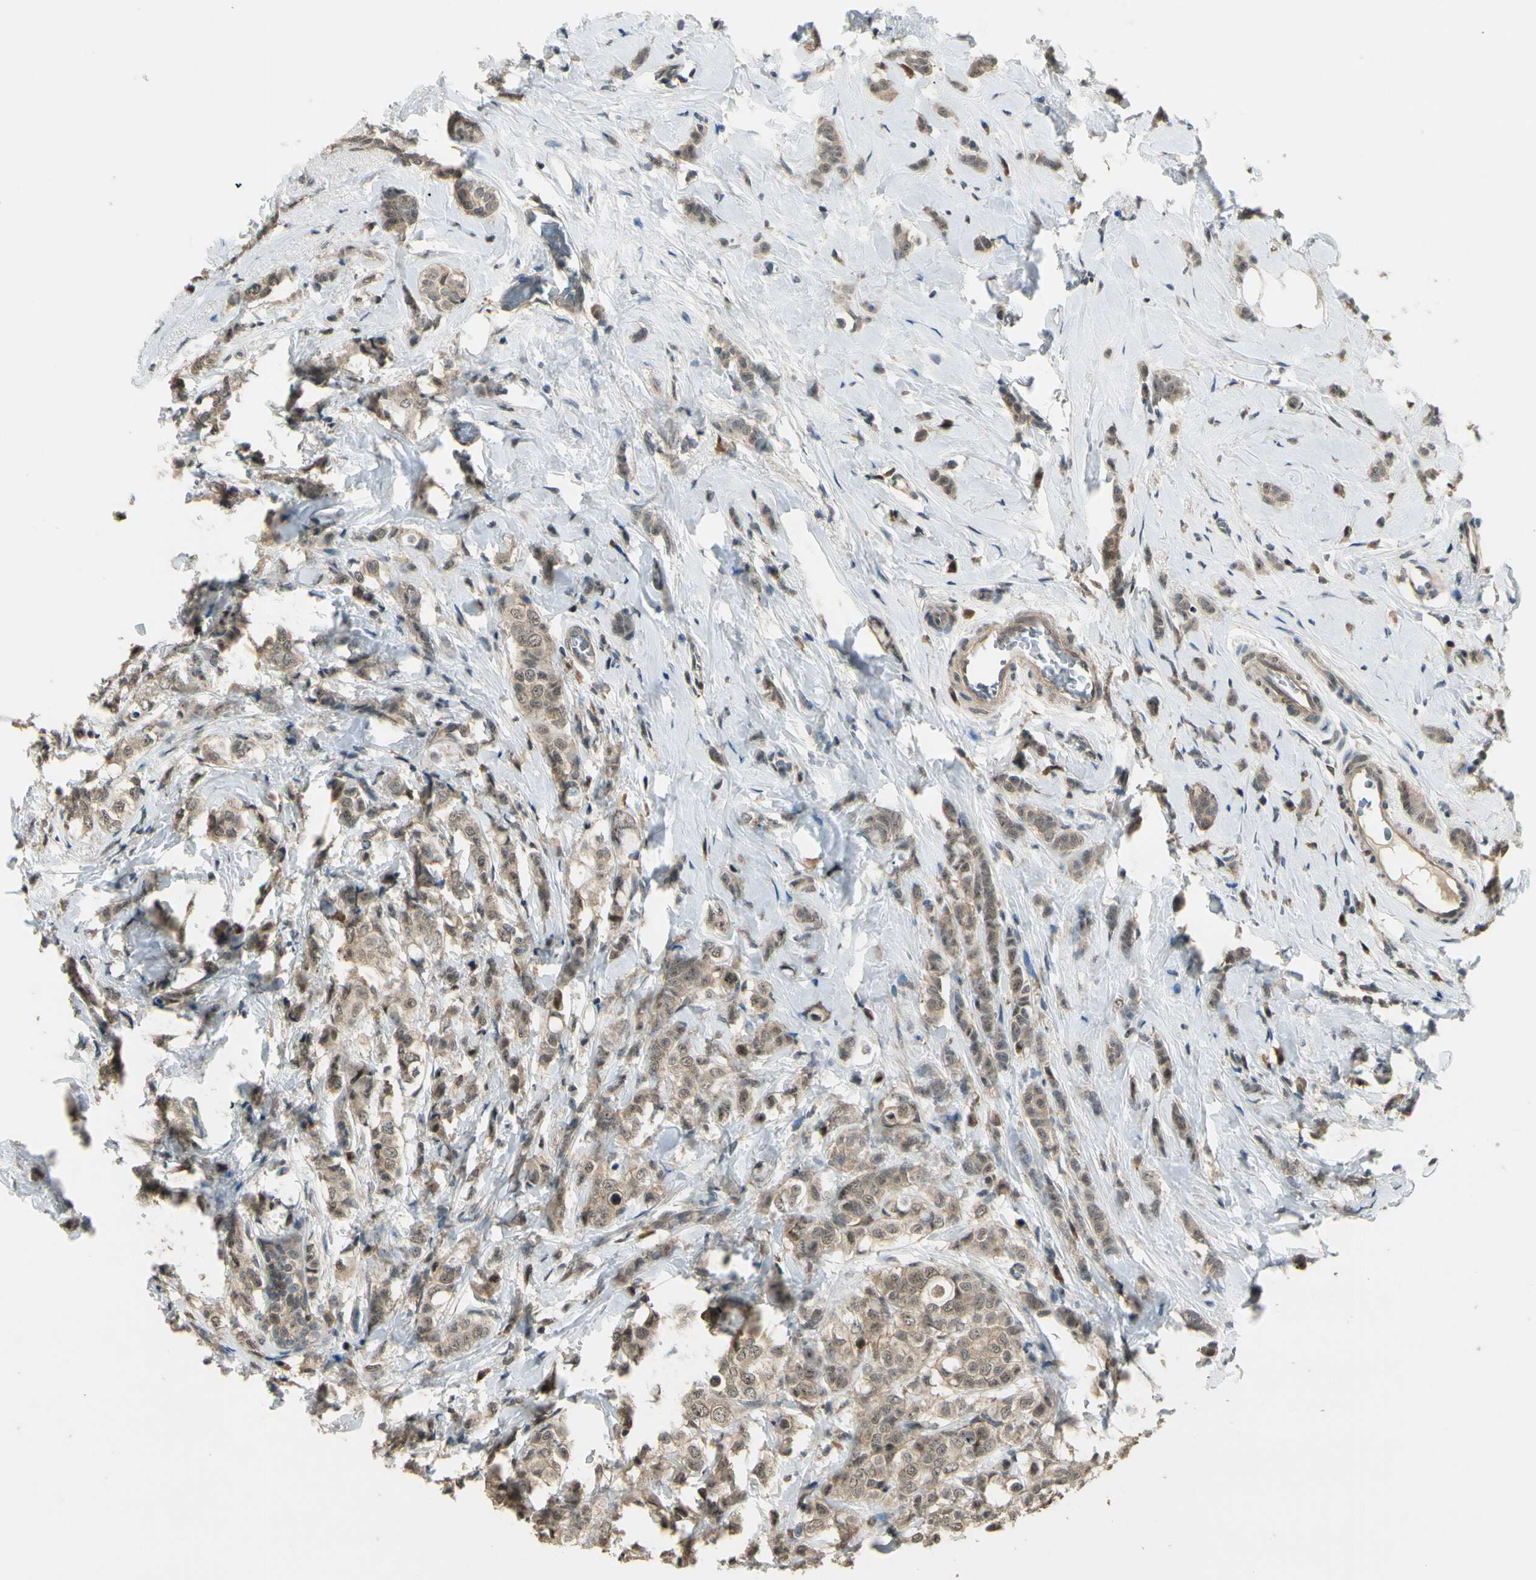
{"staining": {"intensity": "moderate", "quantity": ">75%", "location": "cytoplasmic/membranous,nuclear"}, "tissue": "breast cancer", "cell_type": "Tumor cells", "image_type": "cancer", "snomed": [{"axis": "morphology", "description": "Lobular carcinoma"}, {"axis": "topography", "description": "Breast"}], "caption": "Breast cancer stained with immunohistochemistry displays moderate cytoplasmic/membranous and nuclear positivity in about >75% of tumor cells.", "gene": "MCPH1", "patient": {"sex": "female", "age": 60}}